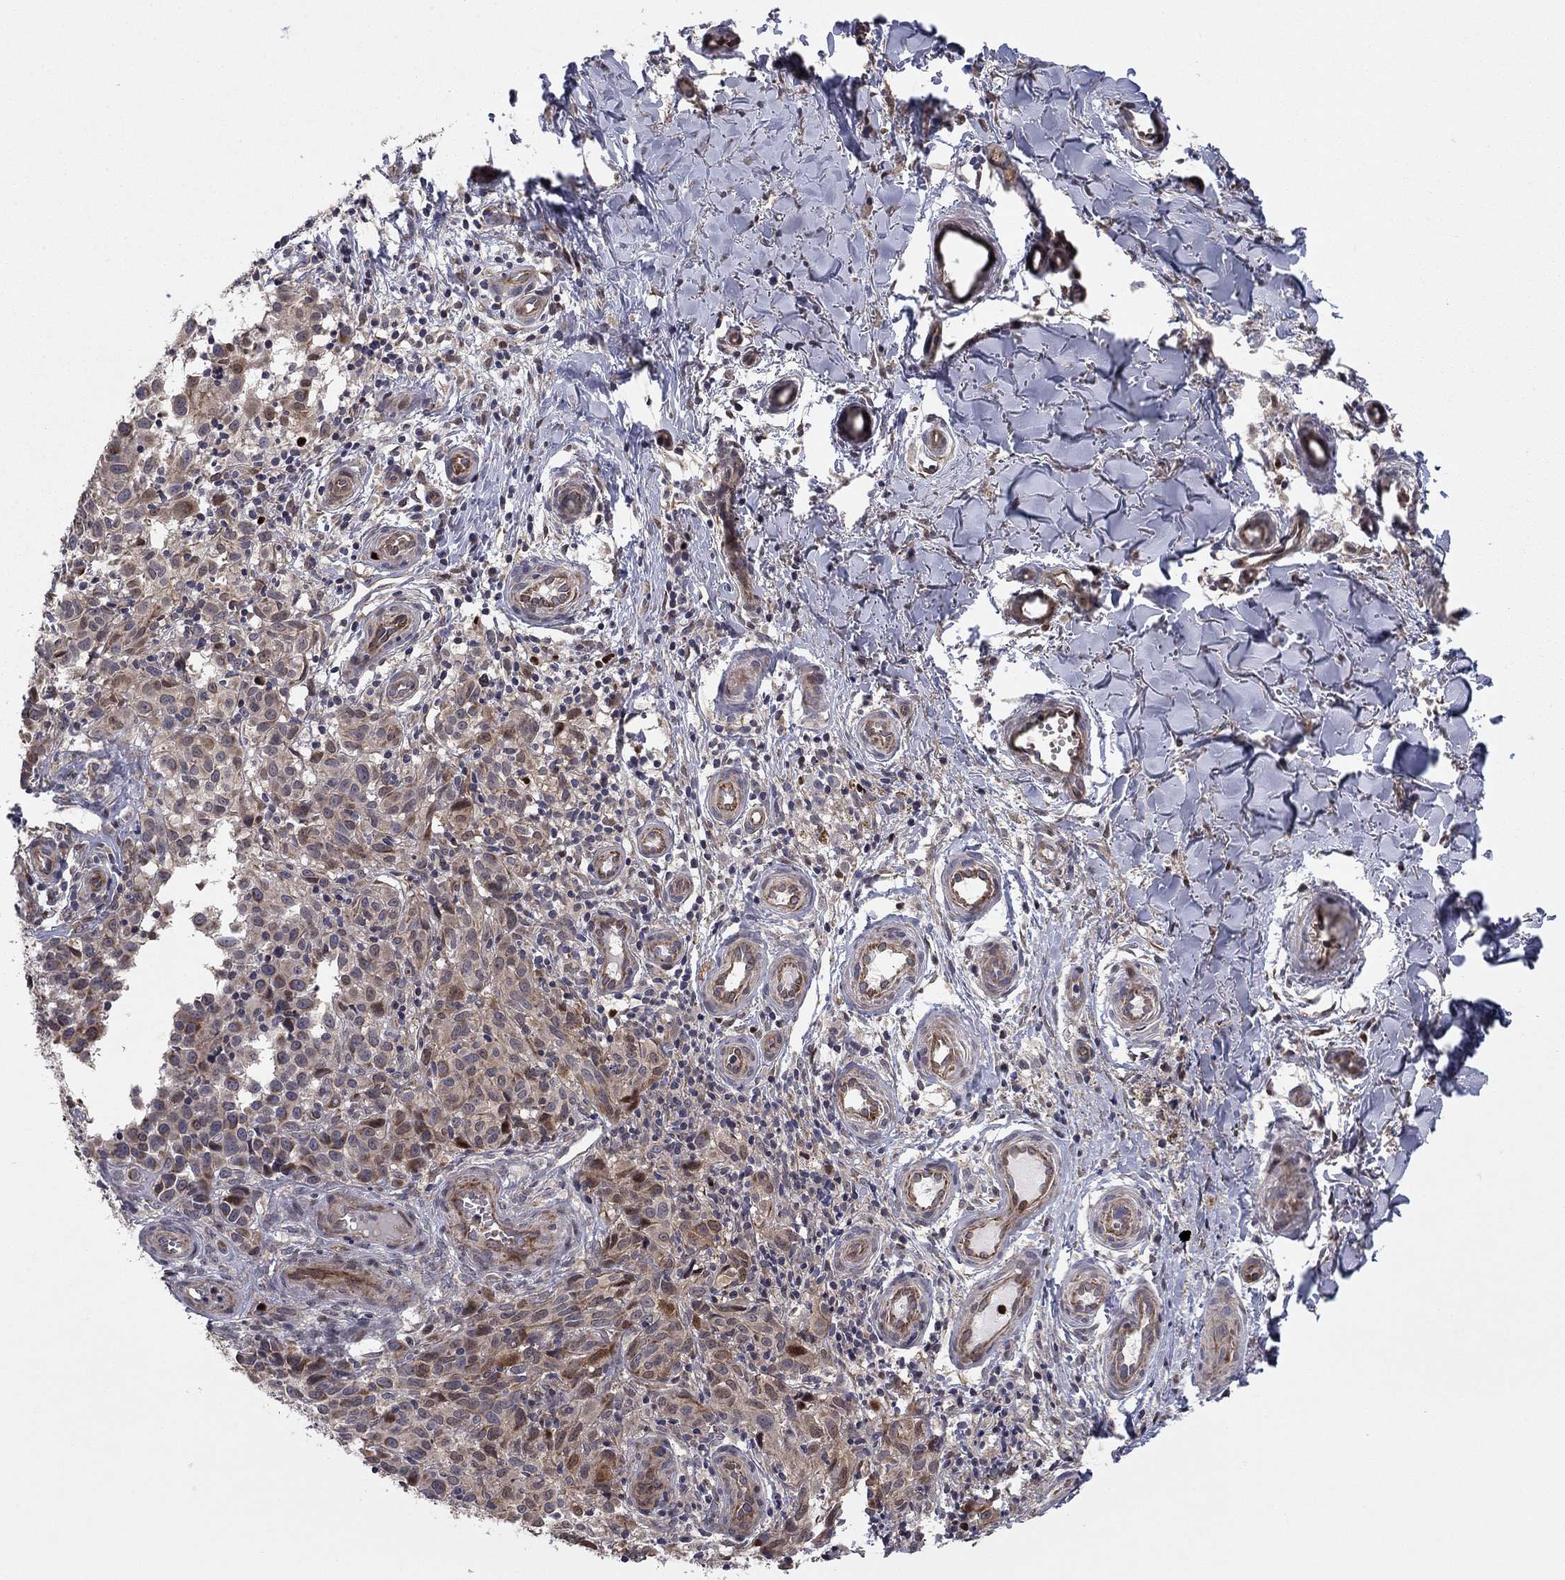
{"staining": {"intensity": "weak", "quantity": ">75%", "location": "cytoplasmic/membranous"}, "tissue": "melanoma", "cell_type": "Tumor cells", "image_type": "cancer", "snomed": [{"axis": "morphology", "description": "Malignant melanoma, NOS"}, {"axis": "topography", "description": "Skin"}], "caption": "IHC micrograph of neoplastic tissue: malignant melanoma stained using immunohistochemistry (IHC) exhibits low levels of weak protein expression localized specifically in the cytoplasmic/membranous of tumor cells, appearing as a cytoplasmic/membranous brown color.", "gene": "BCL11A", "patient": {"sex": "female", "age": 53}}